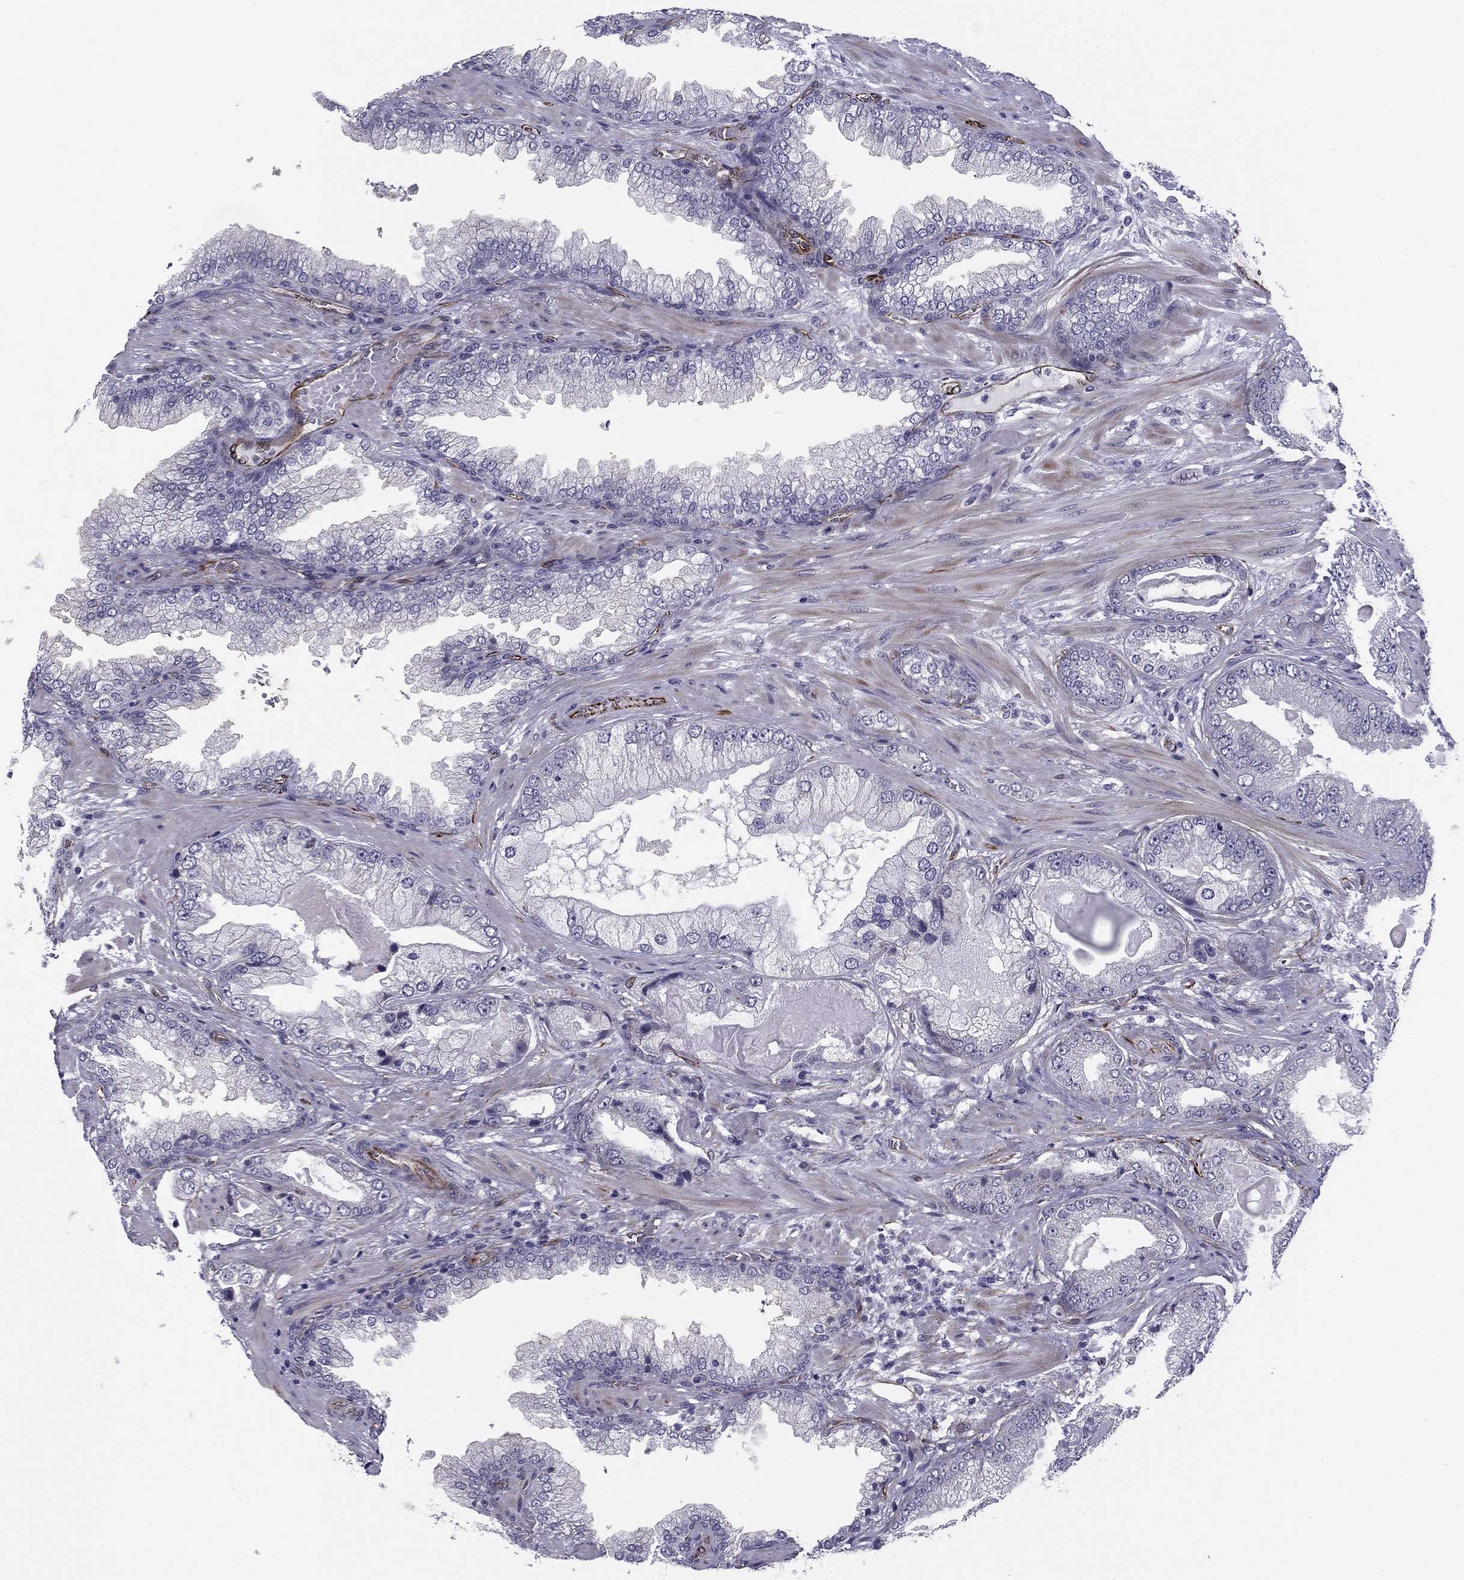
{"staining": {"intensity": "negative", "quantity": "none", "location": "none"}, "tissue": "prostate cancer", "cell_type": "Tumor cells", "image_type": "cancer", "snomed": [{"axis": "morphology", "description": "Adenocarcinoma, Low grade"}, {"axis": "topography", "description": "Prostate"}], "caption": "An immunohistochemistry (IHC) micrograph of prostate adenocarcinoma (low-grade) is shown. There is no staining in tumor cells of prostate adenocarcinoma (low-grade).", "gene": "ANKS4B", "patient": {"sex": "male", "age": 57}}